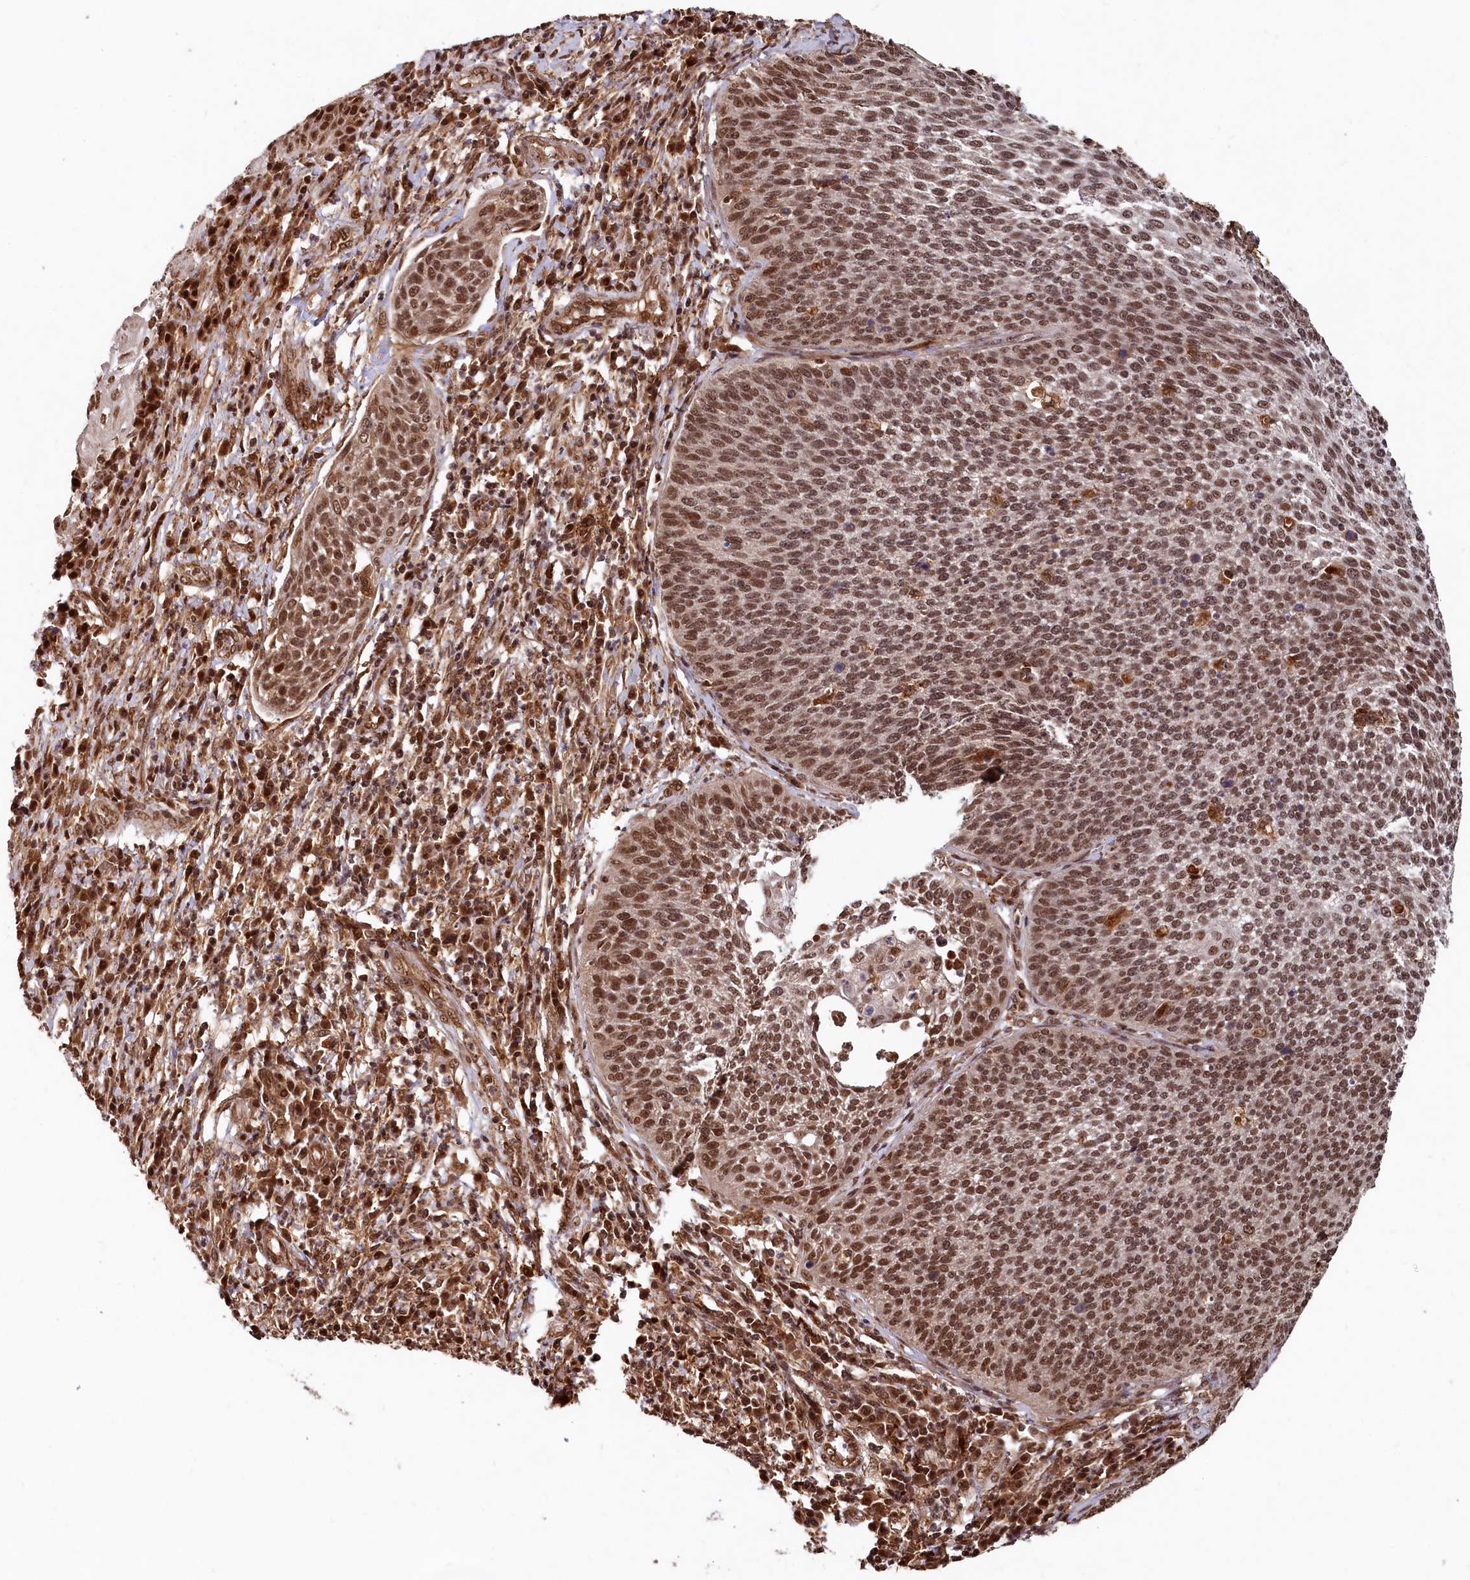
{"staining": {"intensity": "moderate", "quantity": ">75%", "location": "nuclear"}, "tissue": "cervical cancer", "cell_type": "Tumor cells", "image_type": "cancer", "snomed": [{"axis": "morphology", "description": "Squamous cell carcinoma, NOS"}, {"axis": "topography", "description": "Cervix"}], "caption": "Immunohistochemistry (DAB) staining of cervical cancer (squamous cell carcinoma) reveals moderate nuclear protein staining in about >75% of tumor cells.", "gene": "TRIM23", "patient": {"sex": "female", "age": 34}}